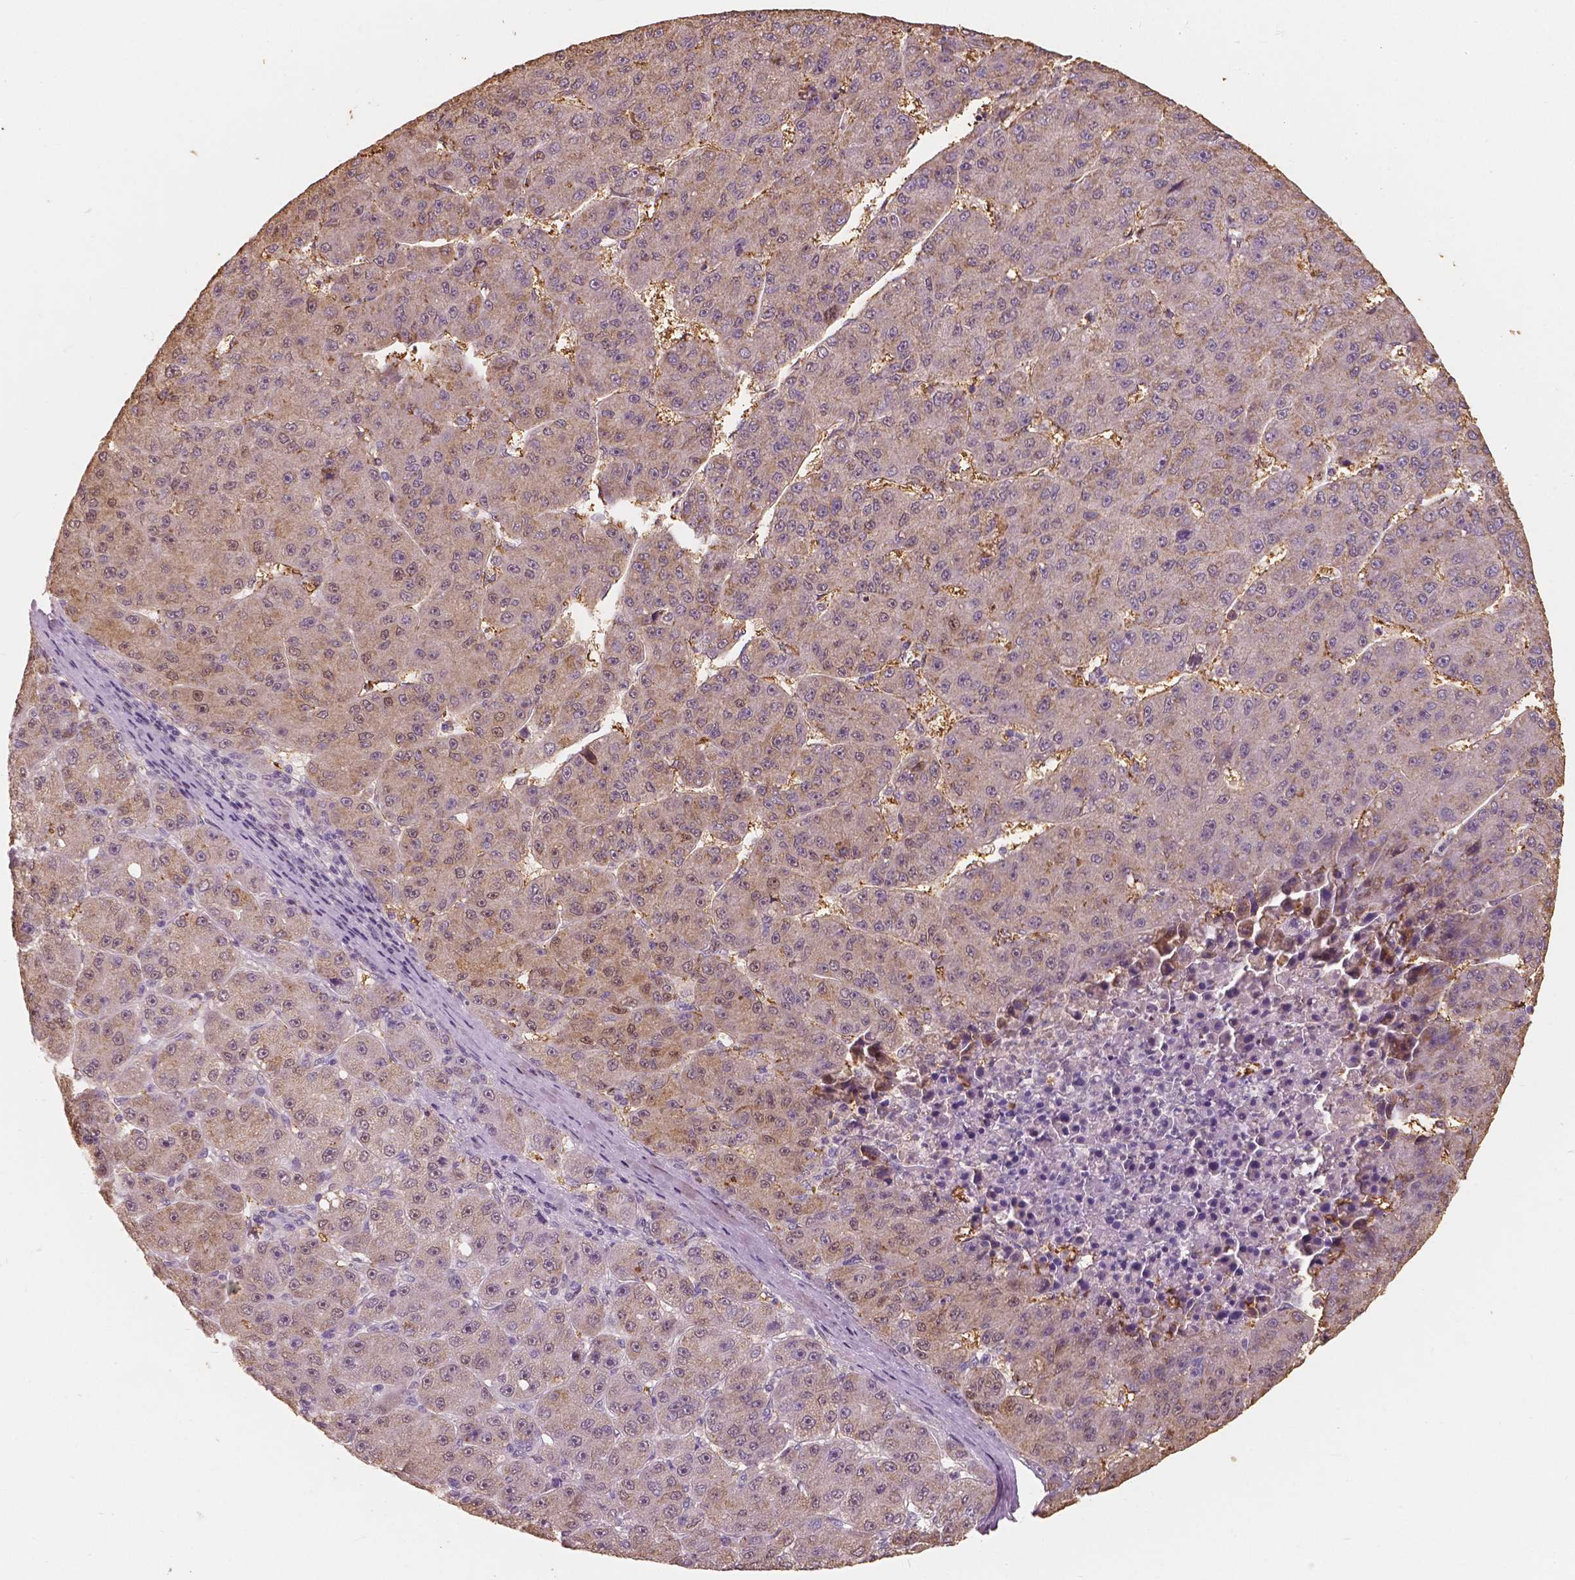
{"staining": {"intensity": "moderate", "quantity": "<25%", "location": "cytoplasmic/membranous"}, "tissue": "liver cancer", "cell_type": "Tumor cells", "image_type": "cancer", "snomed": [{"axis": "morphology", "description": "Carcinoma, Hepatocellular, NOS"}, {"axis": "topography", "description": "Liver"}], "caption": "Immunohistochemistry of human liver hepatocellular carcinoma reveals low levels of moderate cytoplasmic/membranous expression in about <25% of tumor cells.", "gene": "SAT2", "patient": {"sex": "male", "age": 67}}